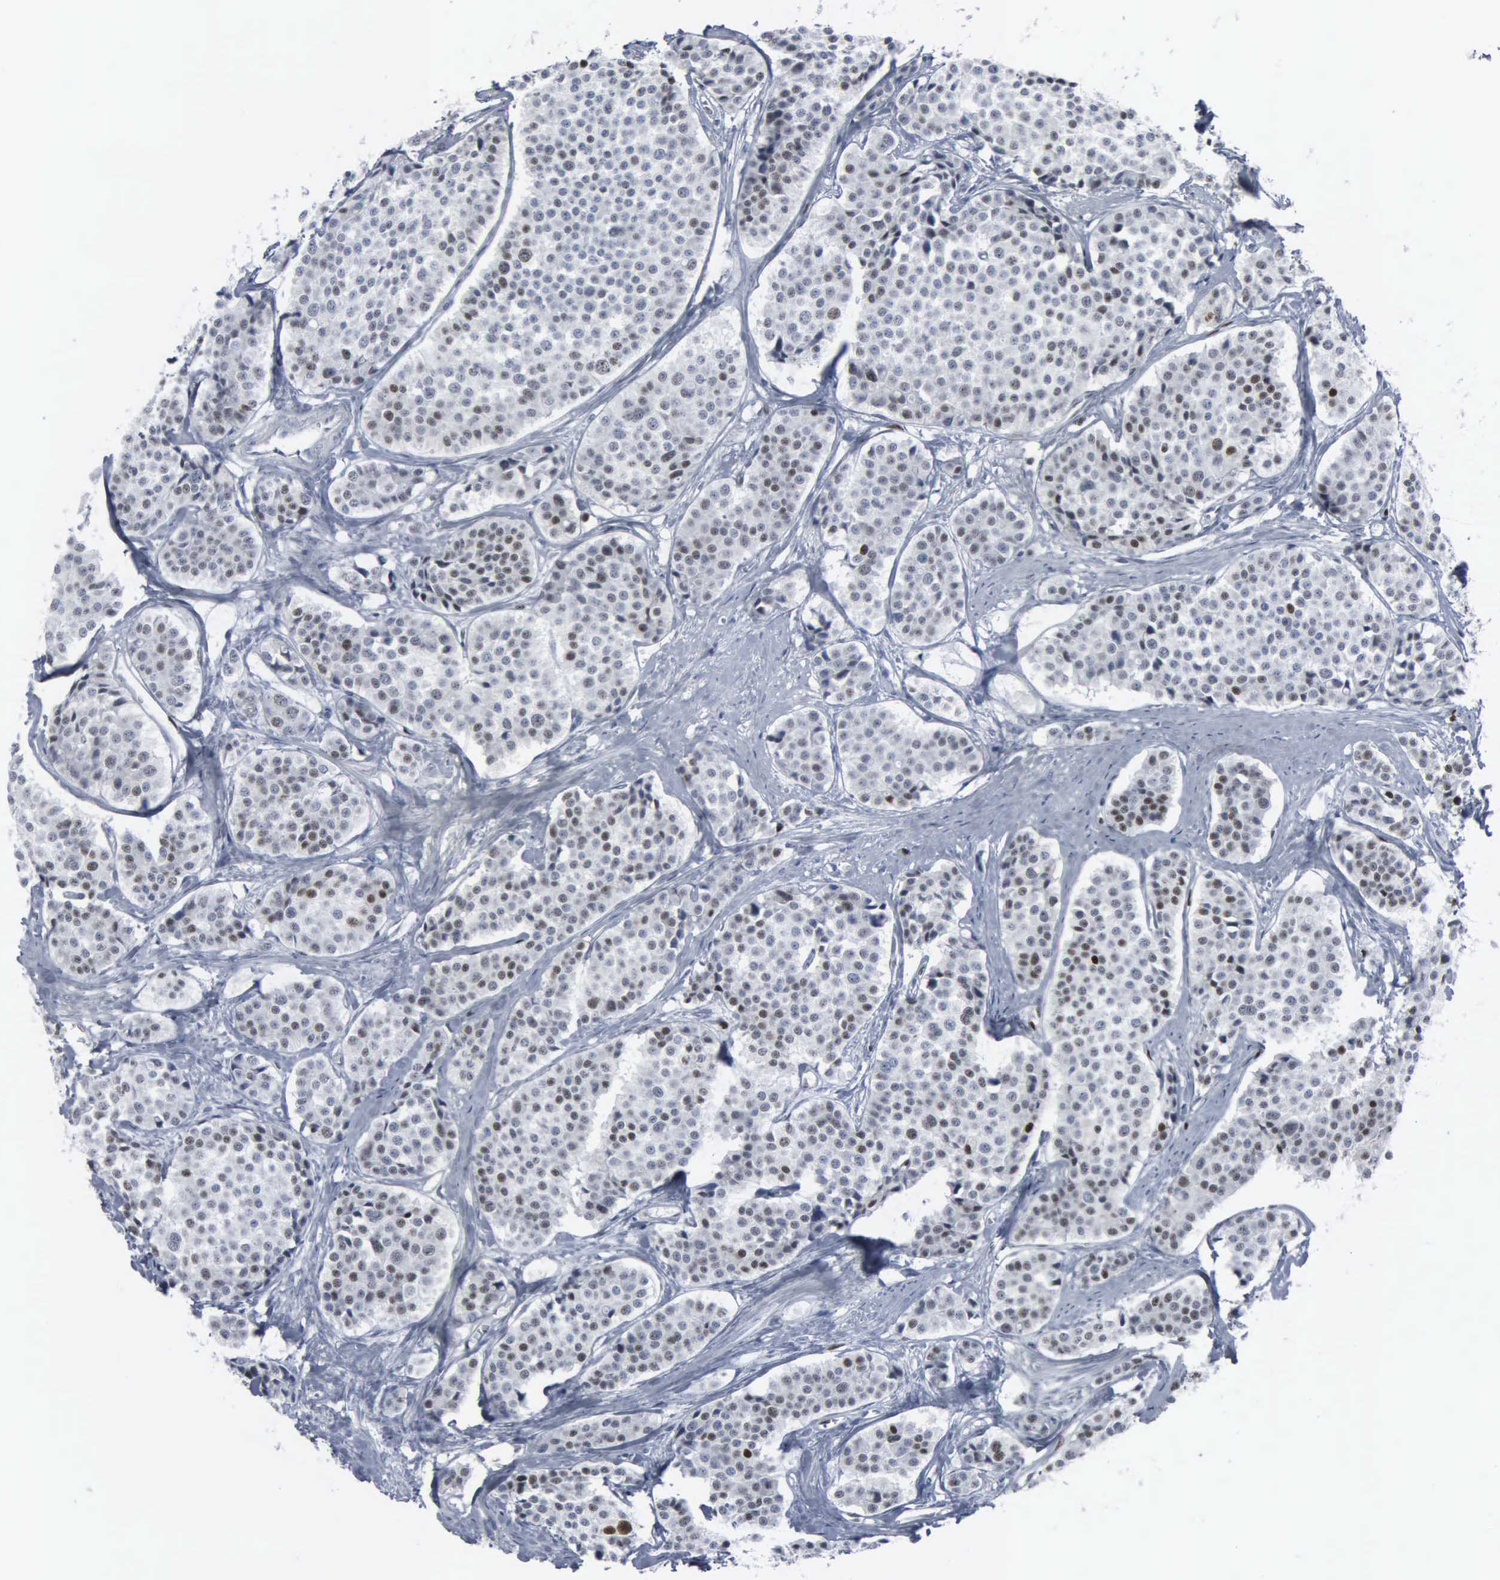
{"staining": {"intensity": "weak", "quantity": "25%-75%", "location": "nuclear"}, "tissue": "carcinoid", "cell_type": "Tumor cells", "image_type": "cancer", "snomed": [{"axis": "morphology", "description": "Carcinoid, malignant, NOS"}, {"axis": "topography", "description": "Small intestine"}], "caption": "IHC image of neoplastic tissue: carcinoid (malignant) stained using IHC shows low levels of weak protein expression localized specifically in the nuclear of tumor cells, appearing as a nuclear brown color.", "gene": "CCND3", "patient": {"sex": "male", "age": 60}}